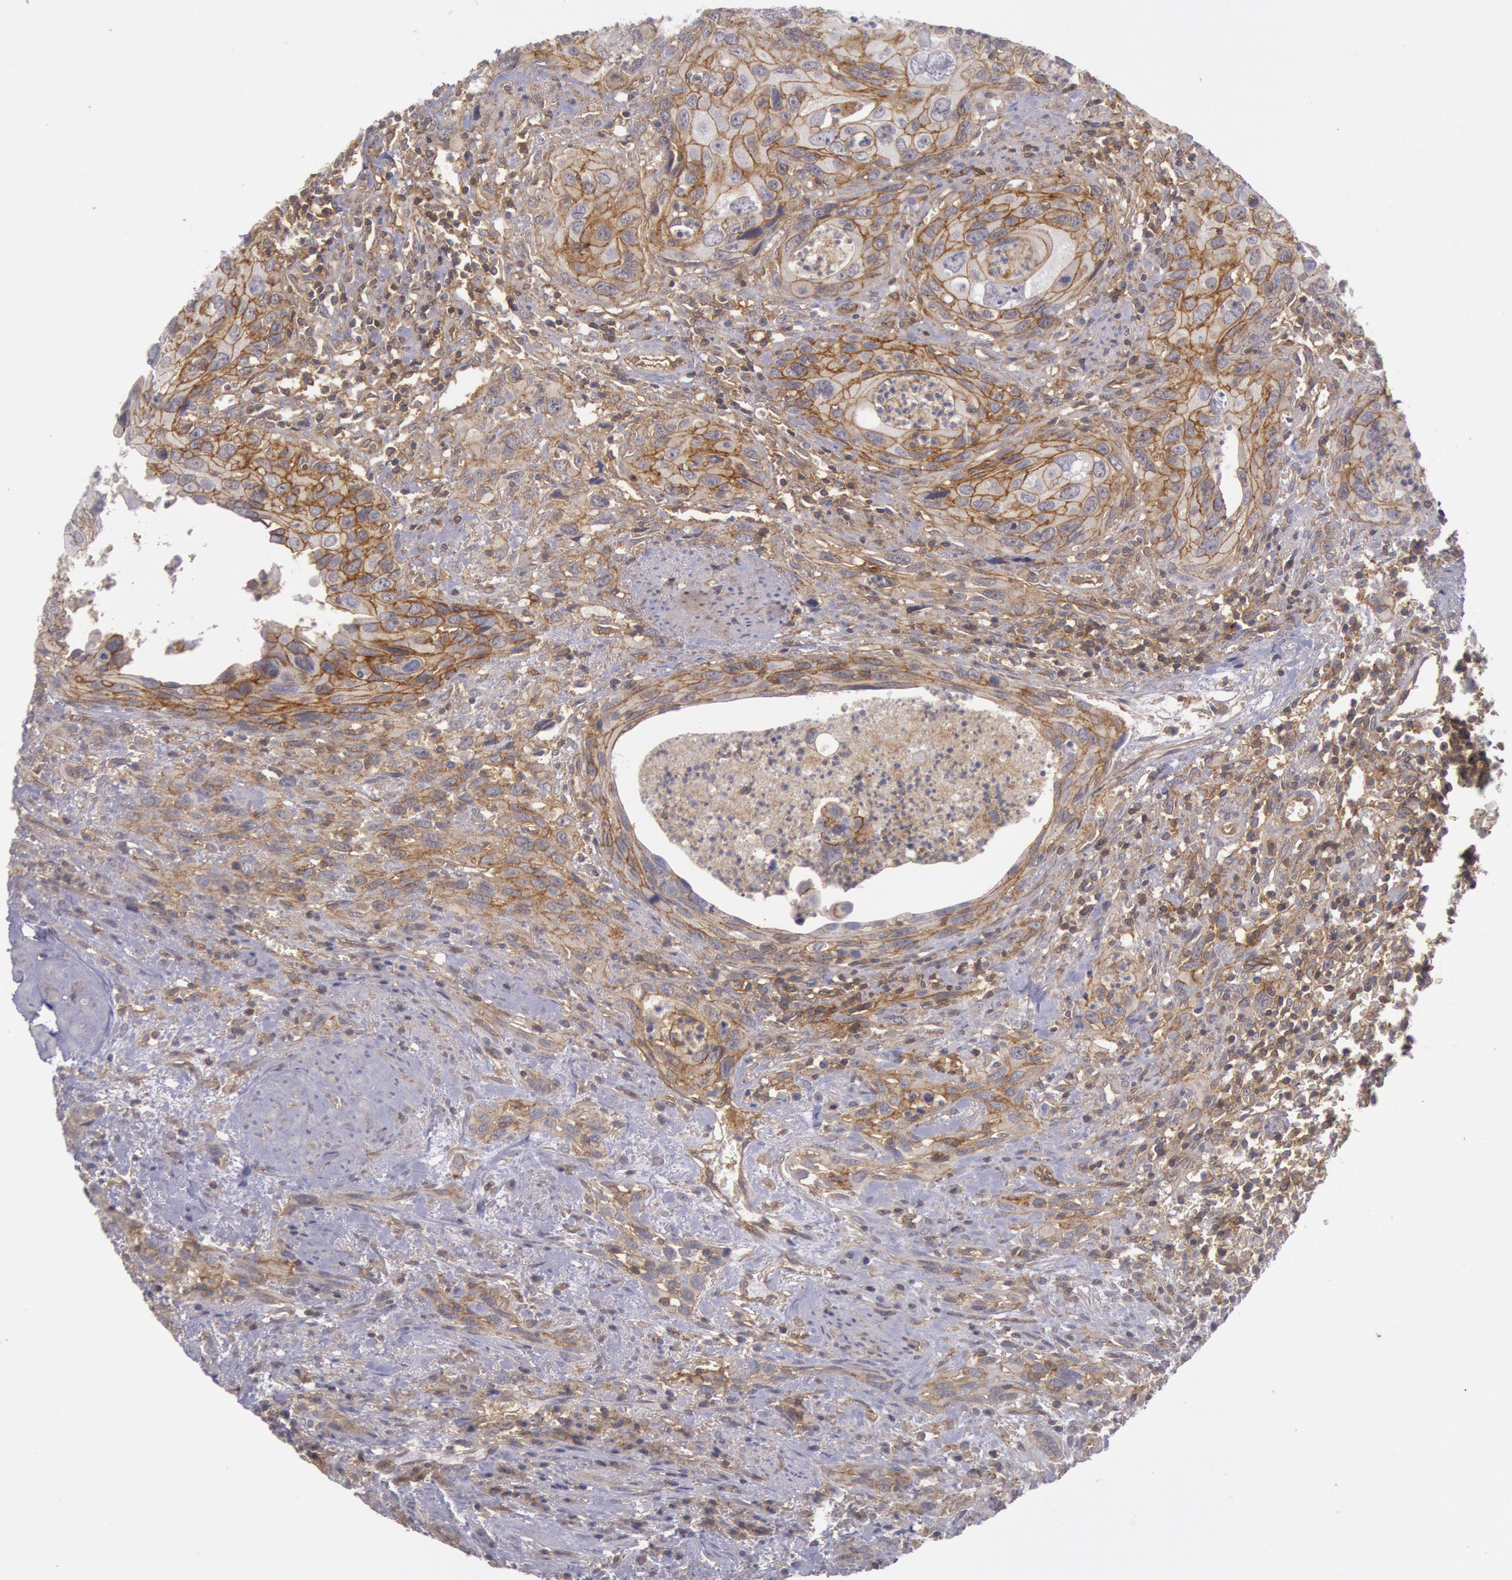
{"staining": {"intensity": "moderate", "quantity": ">75%", "location": "cytoplasmic/membranous"}, "tissue": "urothelial cancer", "cell_type": "Tumor cells", "image_type": "cancer", "snomed": [{"axis": "morphology", "description": "Urothelial carcinoma, High grade"}, {"axis": "topography", "description": "Urinary bladder"}], "caption": "Urothelial cancer tissue demonstrates moderate cytoplasmic/membranous positivity in about >75% of tumor cells The staining is performed using DAB brown chromogen to label protein expression. The nuclei are counter-stained blue using hematoxylin.", "gene": "STX4", "patient": {"sex": "male", "age": 71}}